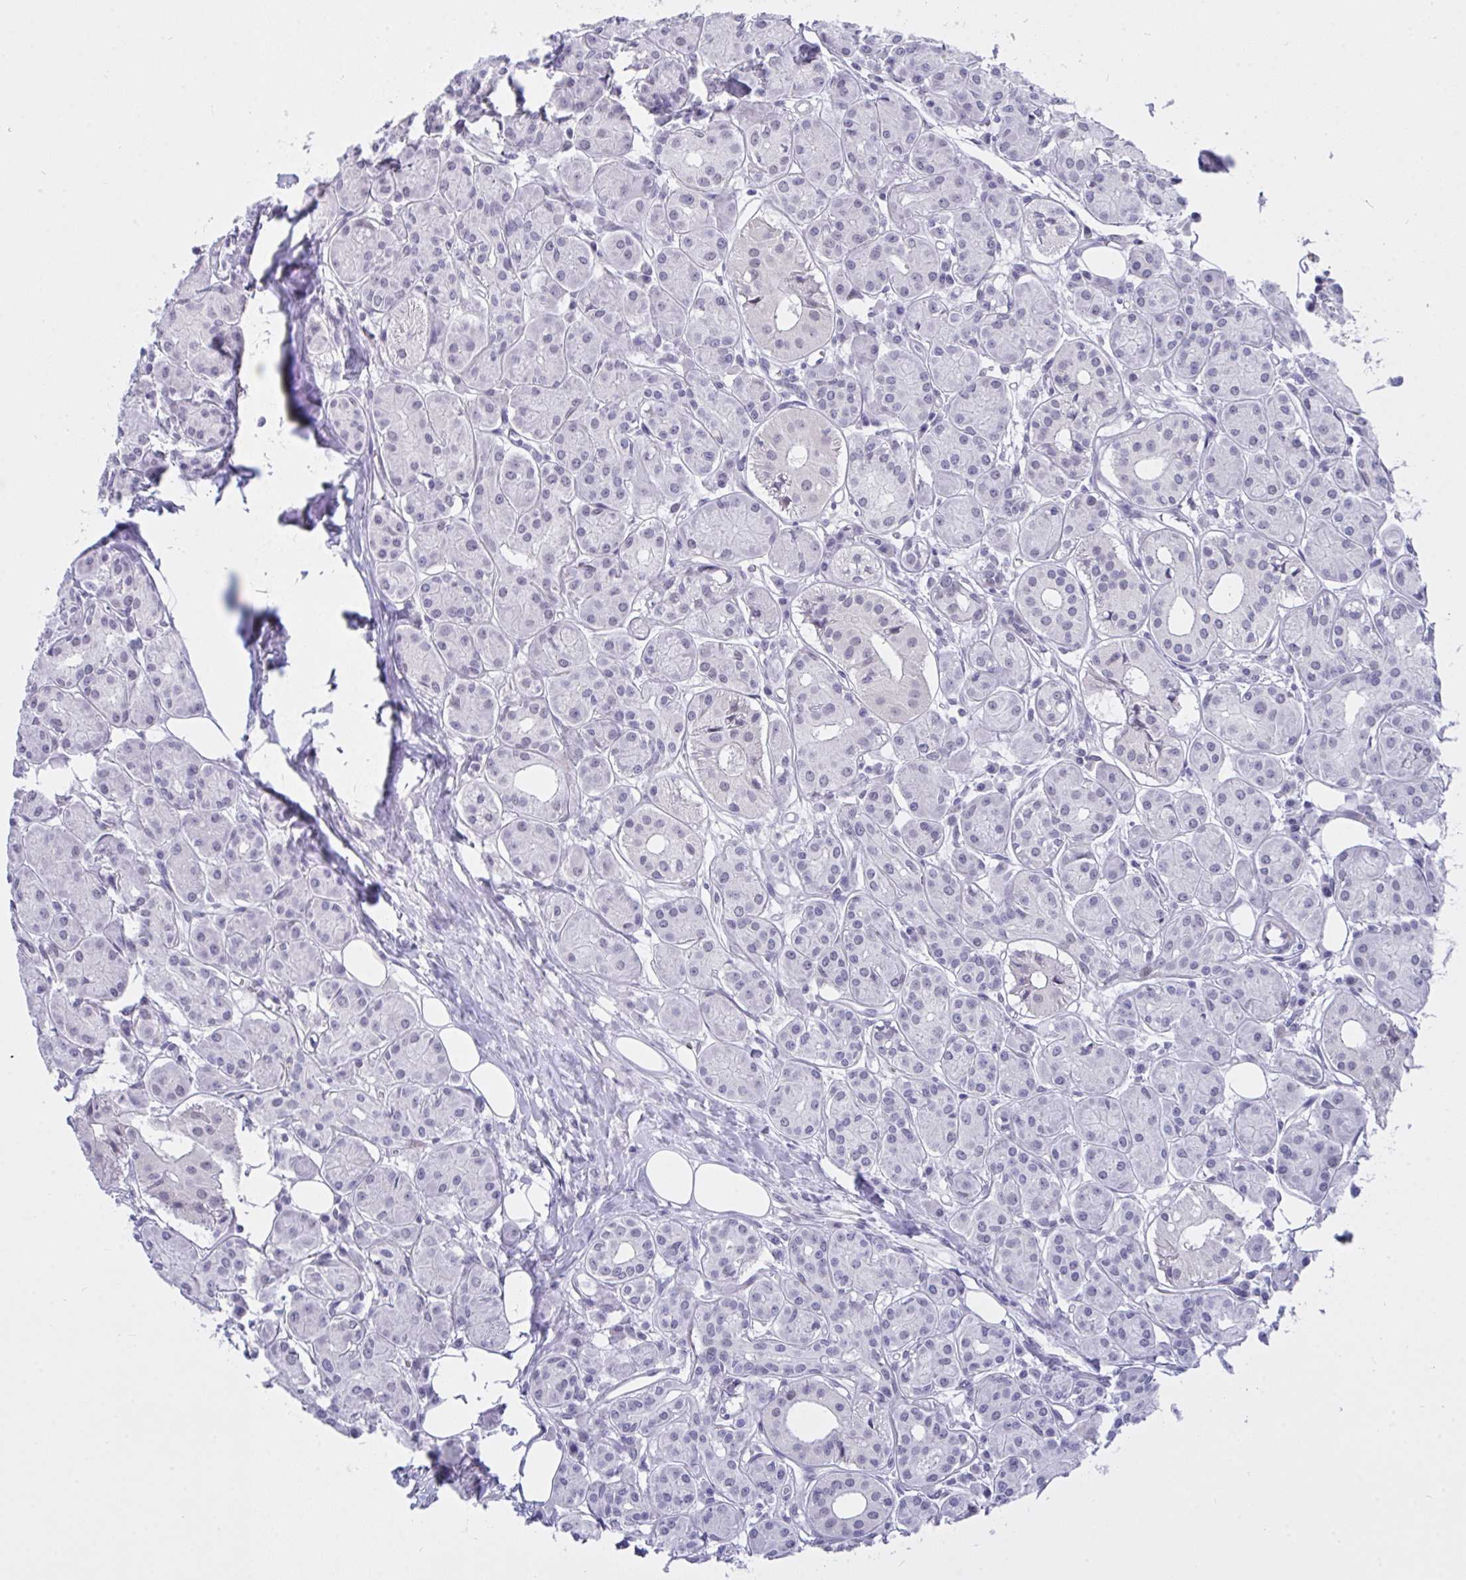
{"staining": {"intensity": "negative", "quantity": "none", "location": "none"}, "tissue": "head and neck cancer", "cell_type": "Tumor cells", "image_type": "cancer", "snomed": [{"axis": "morphology", "description": "Squamous cell carcinoma, NOS"}, {"axis": "topography", "description": "Lymph node"}, {"axis": "topography", "description": "Salivary gland"}, {"axis": "topography", "description": "Head-Neck"}], "caption": "An immunohistochemistry micrograph of head and neck cancer is shown. There is no staining in tumor cells of head and neck cancer.", "gene": "FBXL22", "patient": {"sex": "female", "age": 74}}